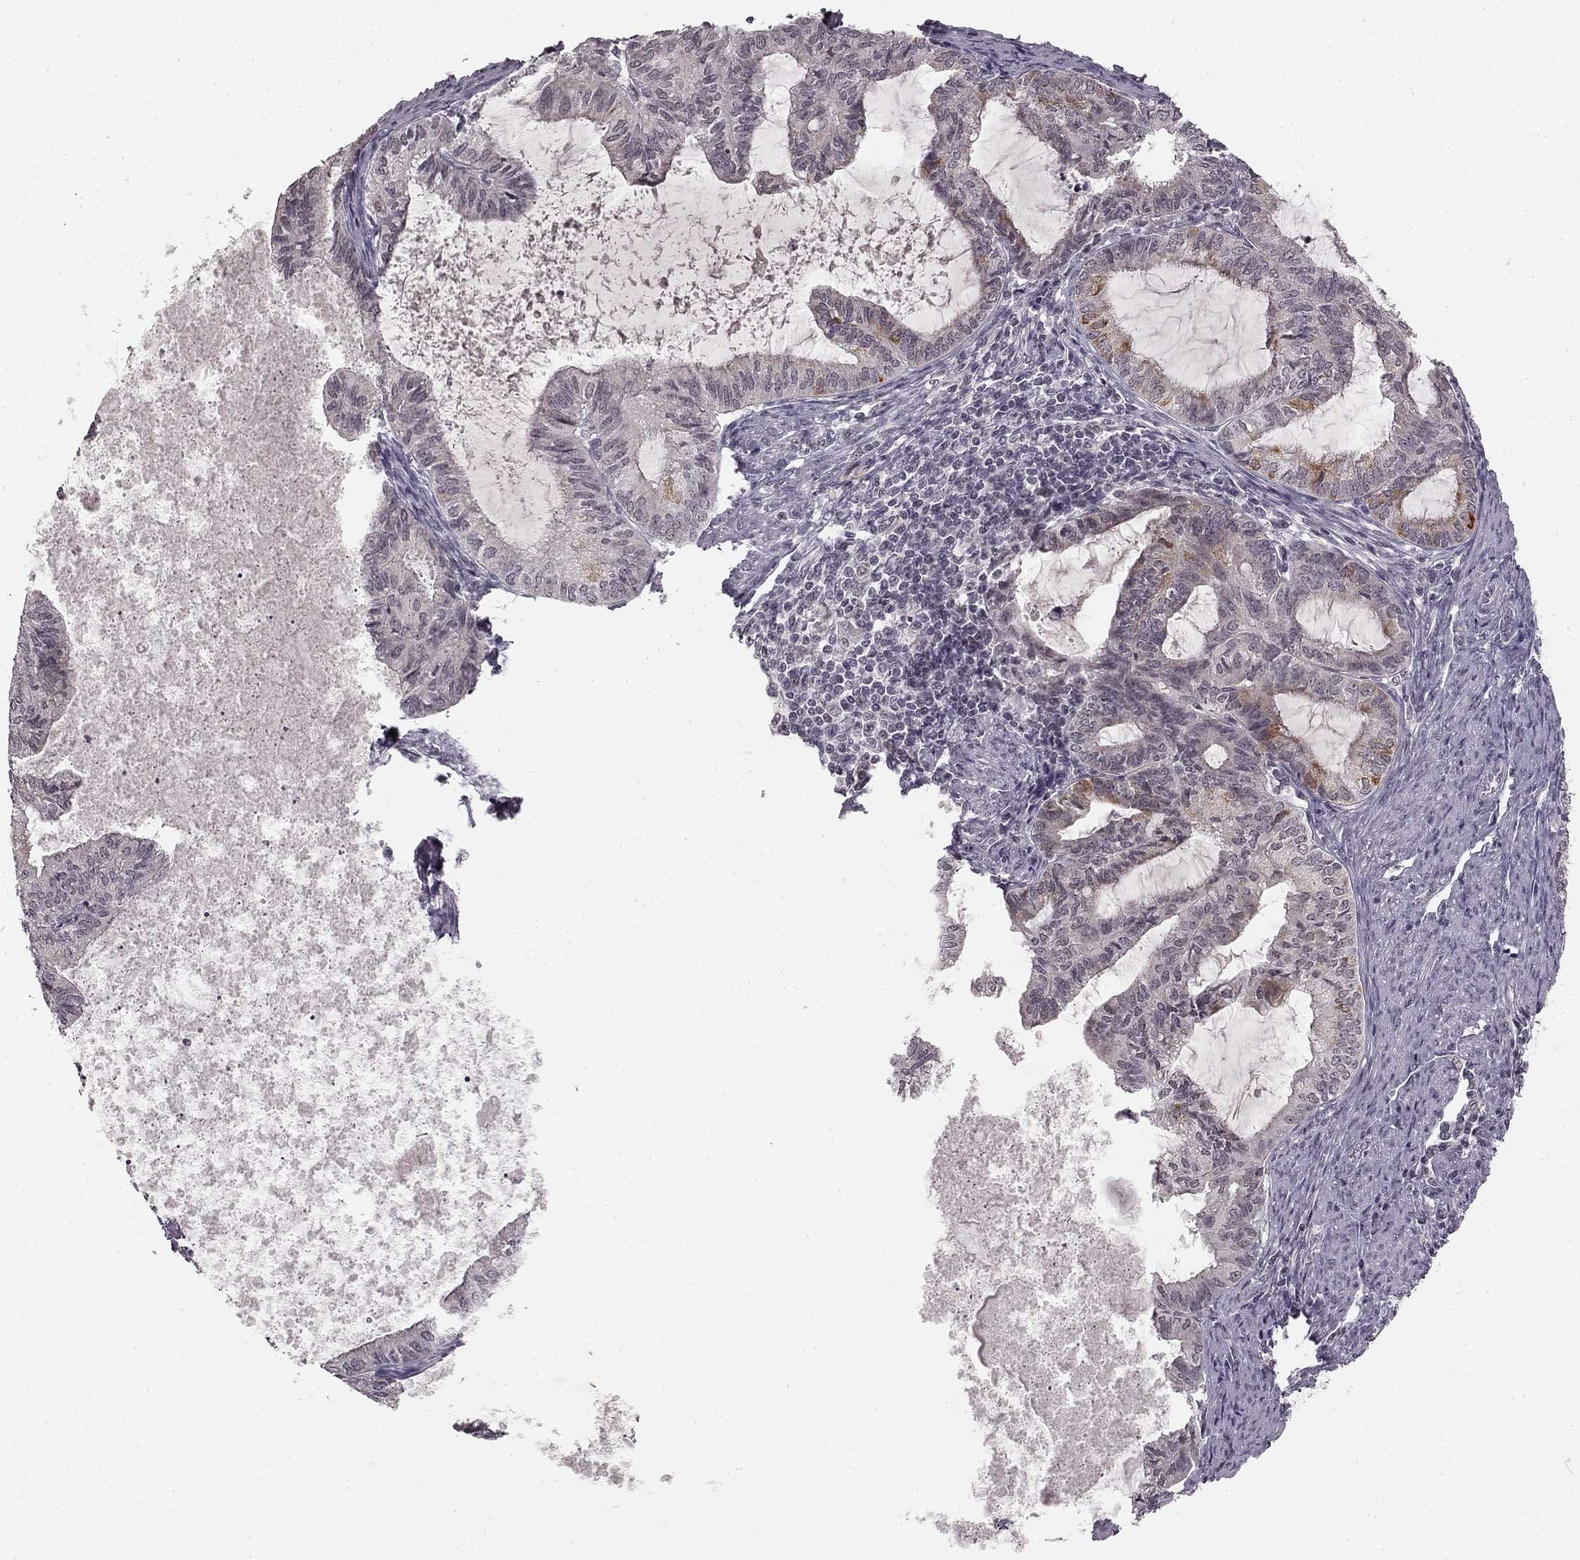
{"staining": {"intensity": "strong", "quantity": "<25%", "location": "cytoplasmic/membranous"}, "tissue": "endometrial cancer", "cell_type": "Tumor cells", "image_type": "cancer", "snomed": [{"axis": "morphology", "description": "Adenocarcinoma, NOS"}, {"axis": "topography", "description": "Endometrium"}], "caption": "There is medium levels of strong cytoplasmic/membranous expression in tumor cells of adenocarcinoma (endometrial), as demonstrated by immunohistochemical staining (brown color).", "gene": "HCN4", "patient": {"sex": "female", "age": 86}}